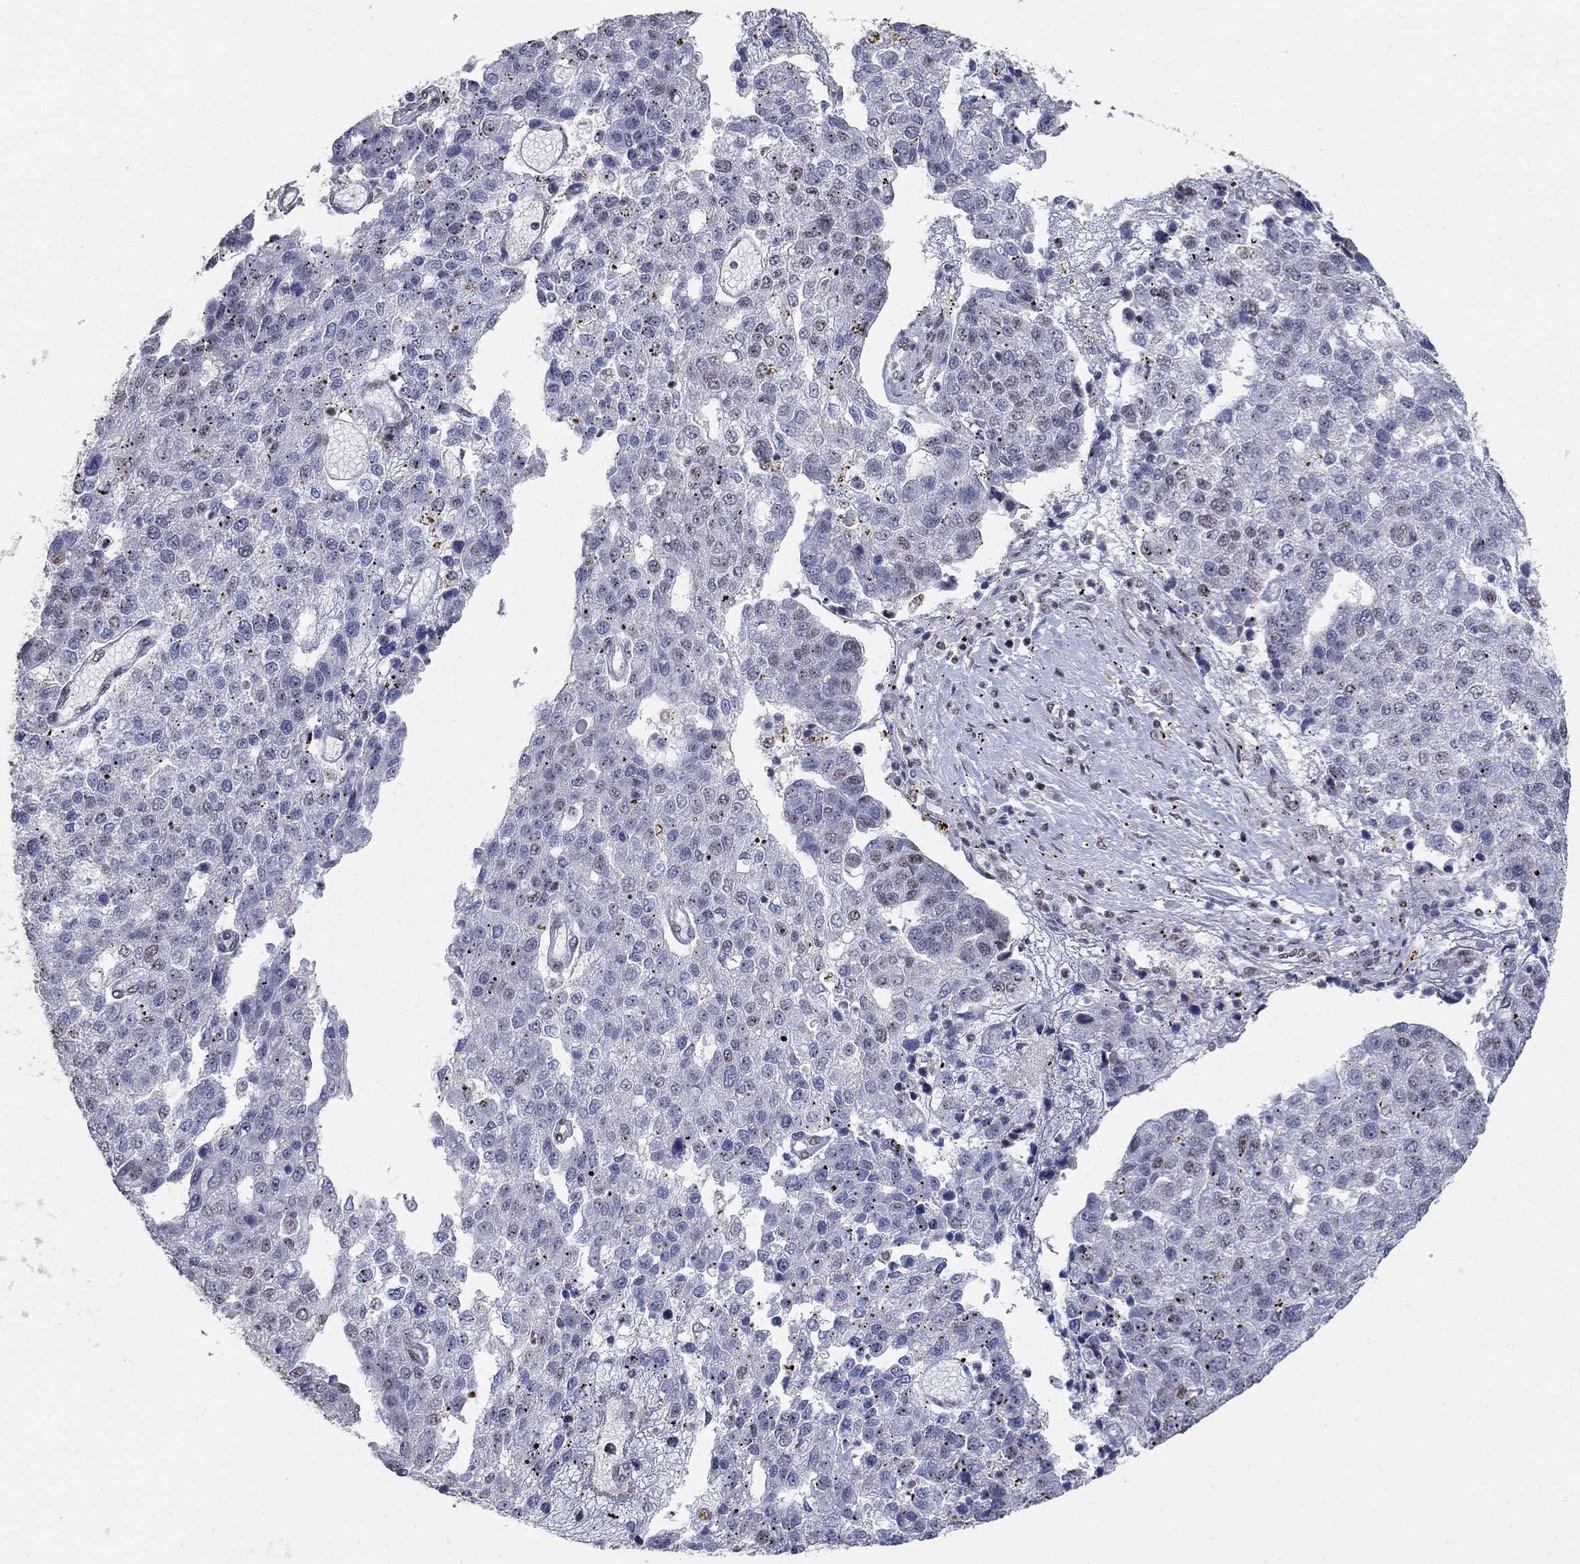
{"staining": {"intensity": "negative", "quantity": "none", "location": "none"}, "tissue": "pancreatic cancer", "cell_type": "Tumor cells", "image_type": "cancer", "snomed": [{"axis": "morphology", "description": "Adenocarcinoma, NOS"}, {"axis": "topography", "description": "Pancreas"}], "caption": "High magnification brightfield microscopy of pancreatic cancer (adenocarcinoma) stained with DAB (3,3'-diaminobenzidine) (brown) and counterstained with hematoxylin (blue): tumor cells show no significant positivity. (DAB IHC, high magnification).", "gene": "PNISR", "patient": {"sex": "female", "age": 61}}